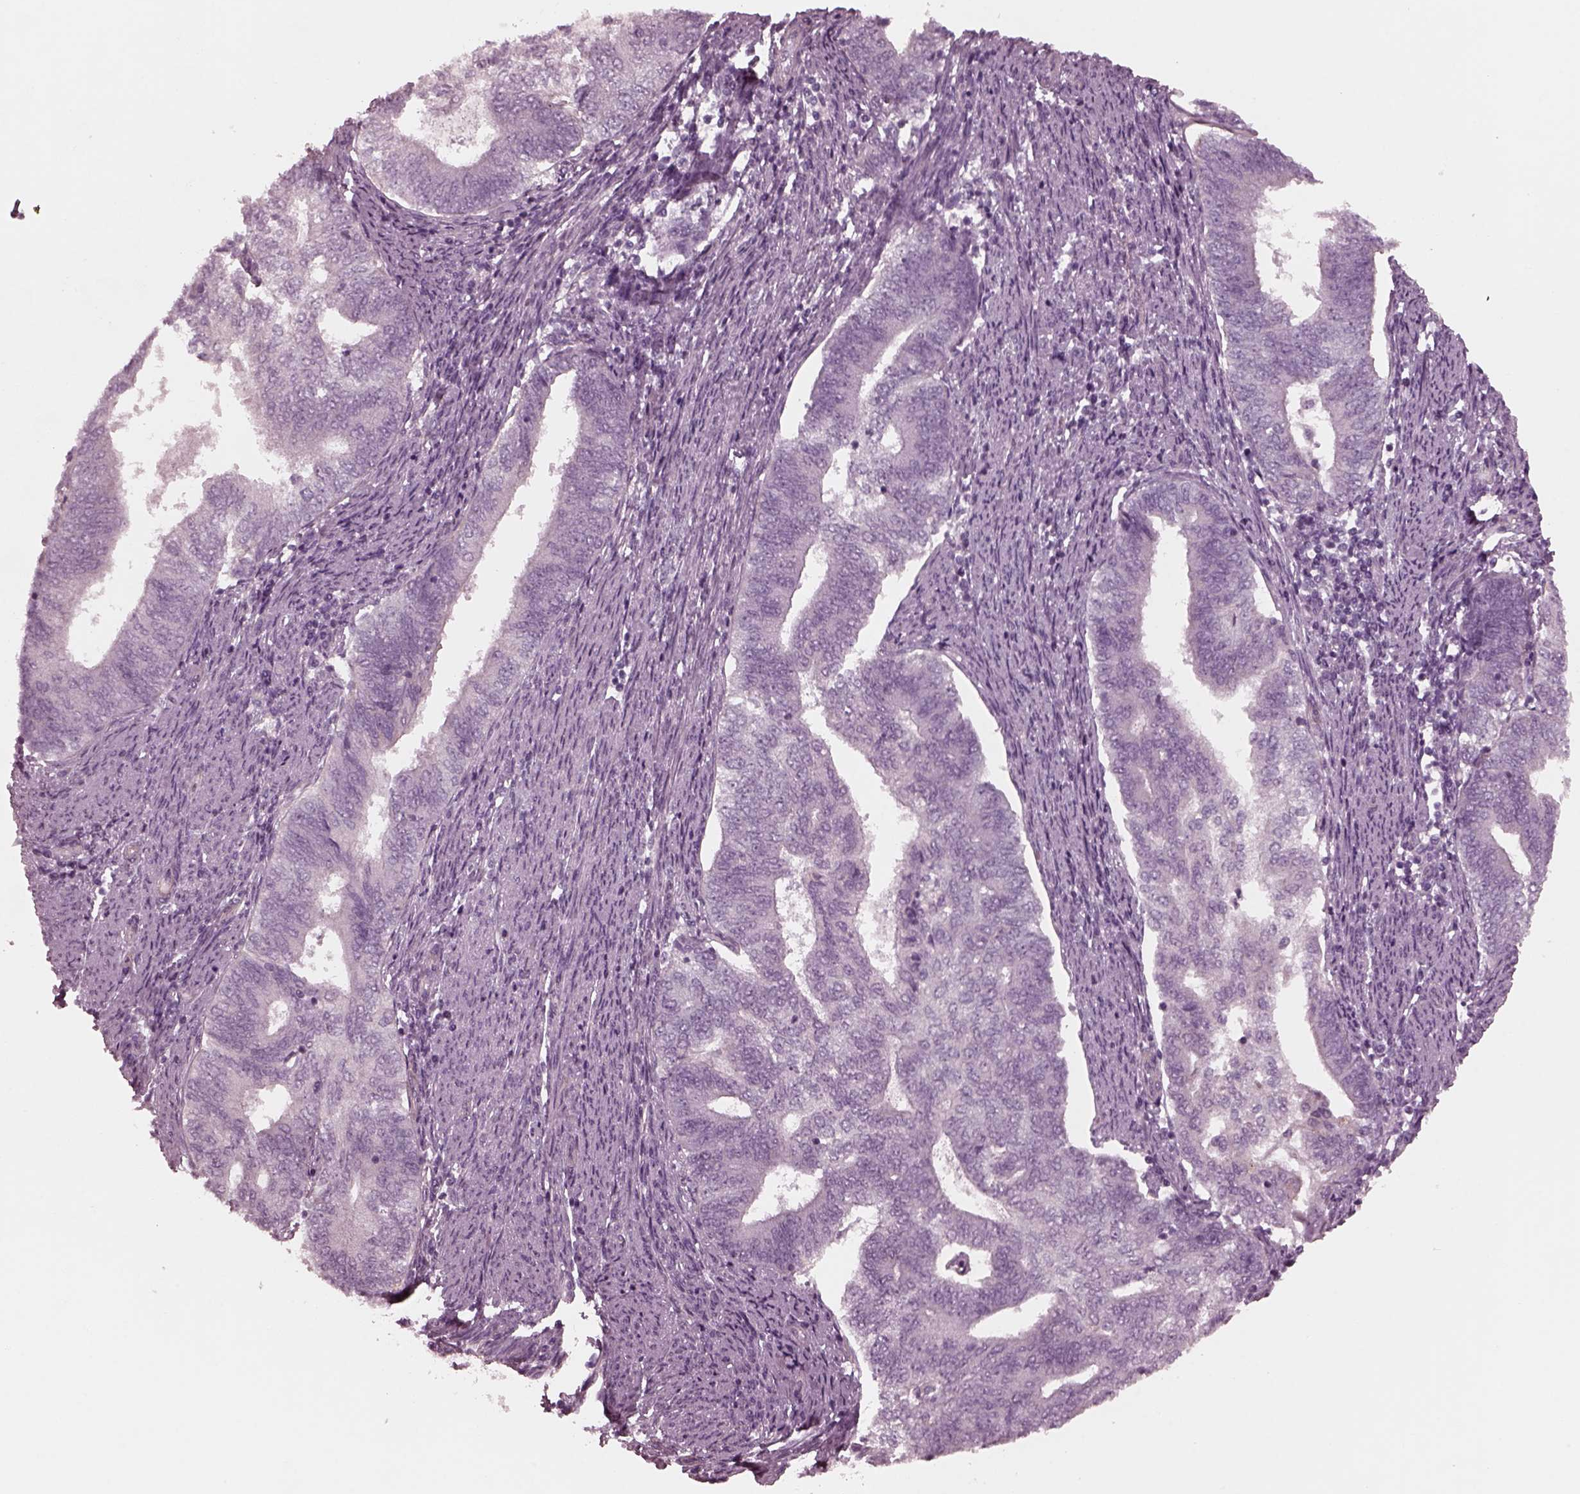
{"staining": {"intensity": "negative", "quantity": "none", "location": "none"}, "tissue": "endometrial cancer", "cell_type": "Tumor cells", "image_type": "cancer", "snomed": [{"axis": "morphology", "description": "Adenocarcinoma, NOS"}, {"axis": "topography", "description": "Endometrium"}], "caption": "Endometrial adenocarcinoma stained for a protein using IHC displays no positivity tumor cells.", "gene": "KIF6", "patient": {"sex": "female", "age": 65}}